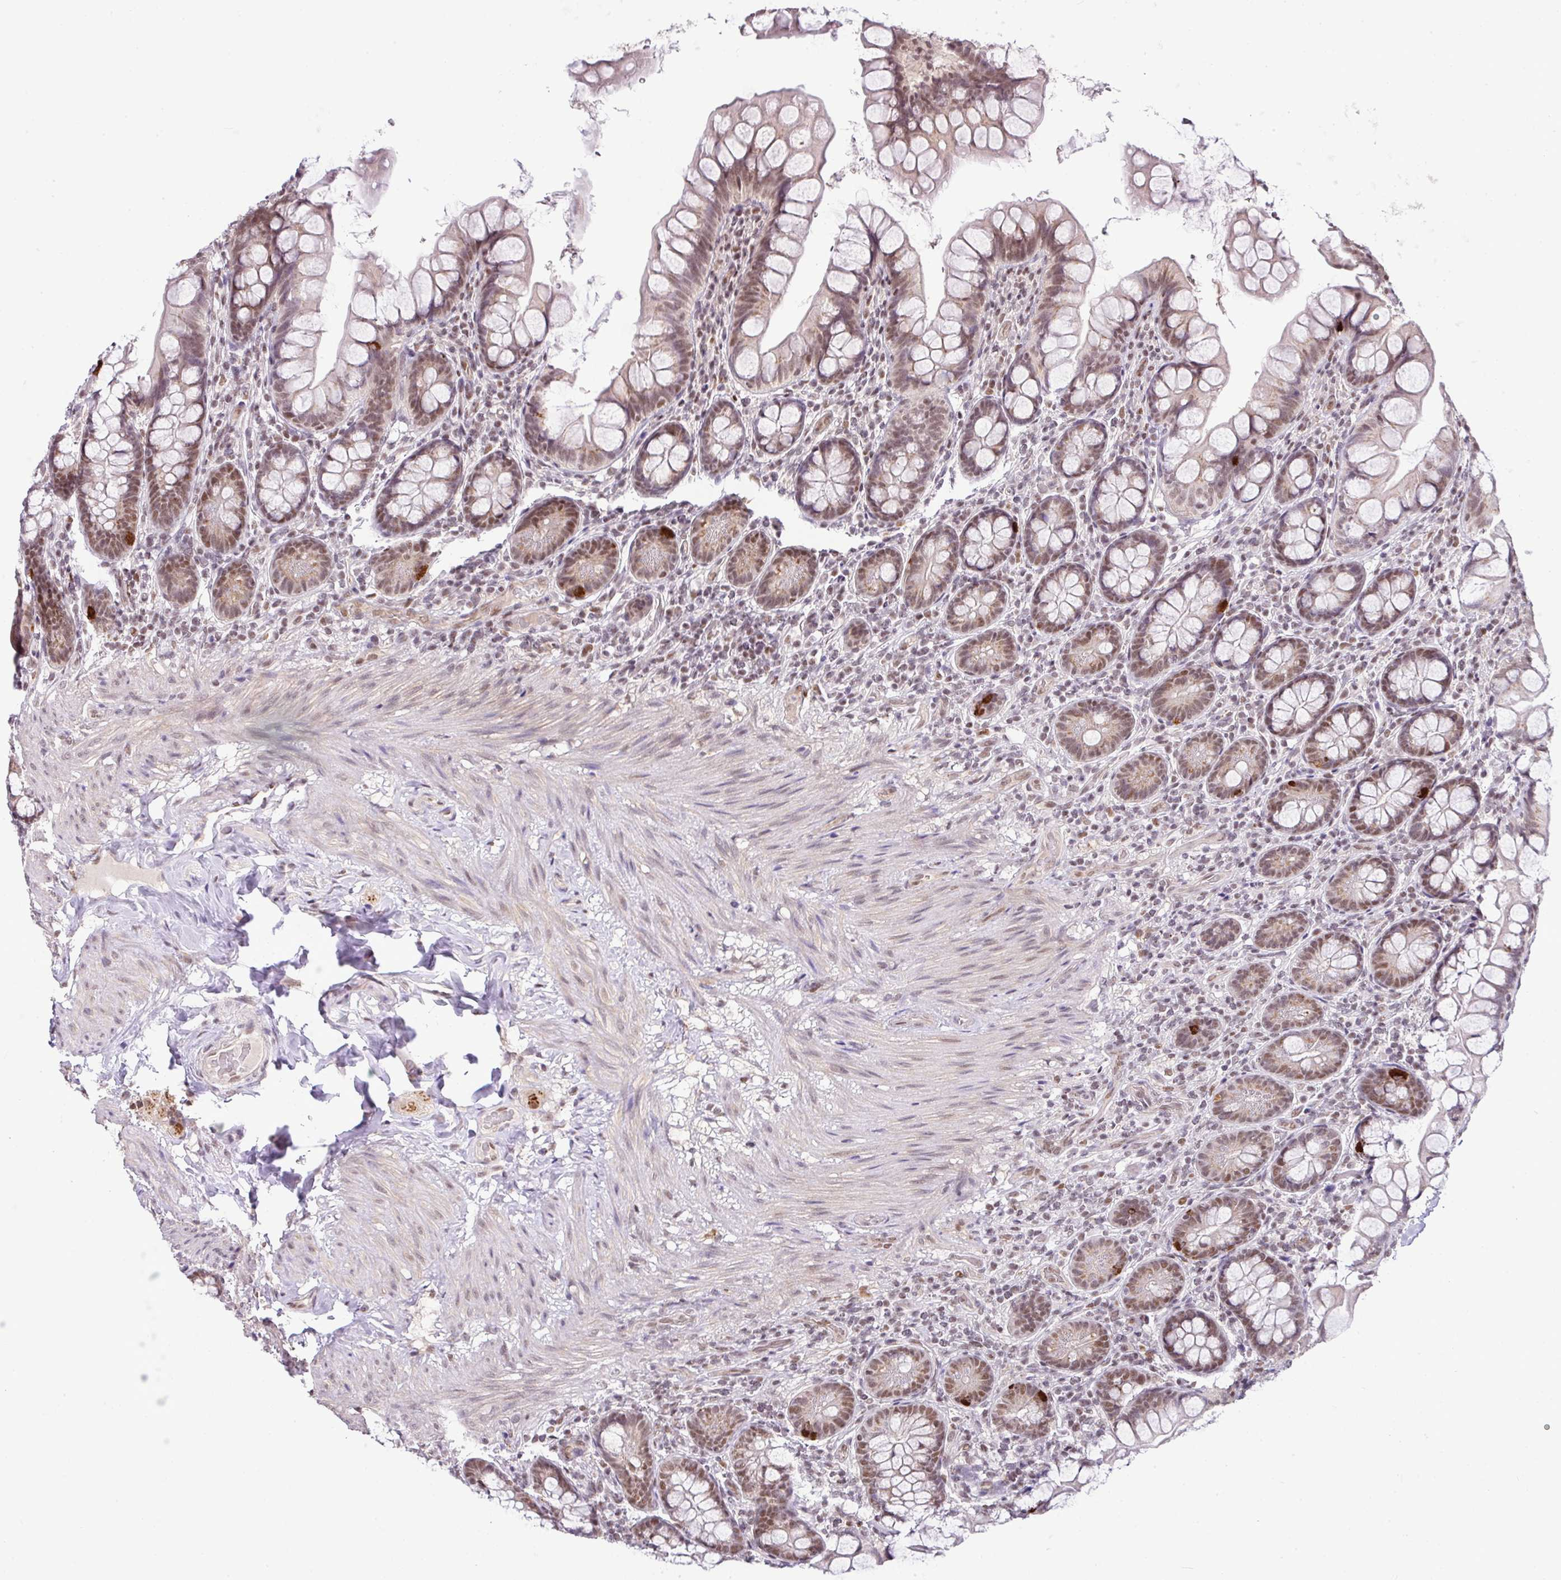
{"staining": {"intensity": "strong", "quantity": ">75%", "location": "nuclear"}, "tissue": "small intestine", "cell_type": "Glandular cells", "image_type": "normal", "snomed": [{"axis": "morphology", "description": "Normal tissue, NOS"}, {"axis": "topography", "description": "Small intestine"}], "caption": "DAB immunohistochemical staining of unremarkable small intestine reveals strong nuclear protein positivity in approximately >75% of glandular cells.", "gene": "PGAP4", "patient": {"sex": "male", "age": 70}}